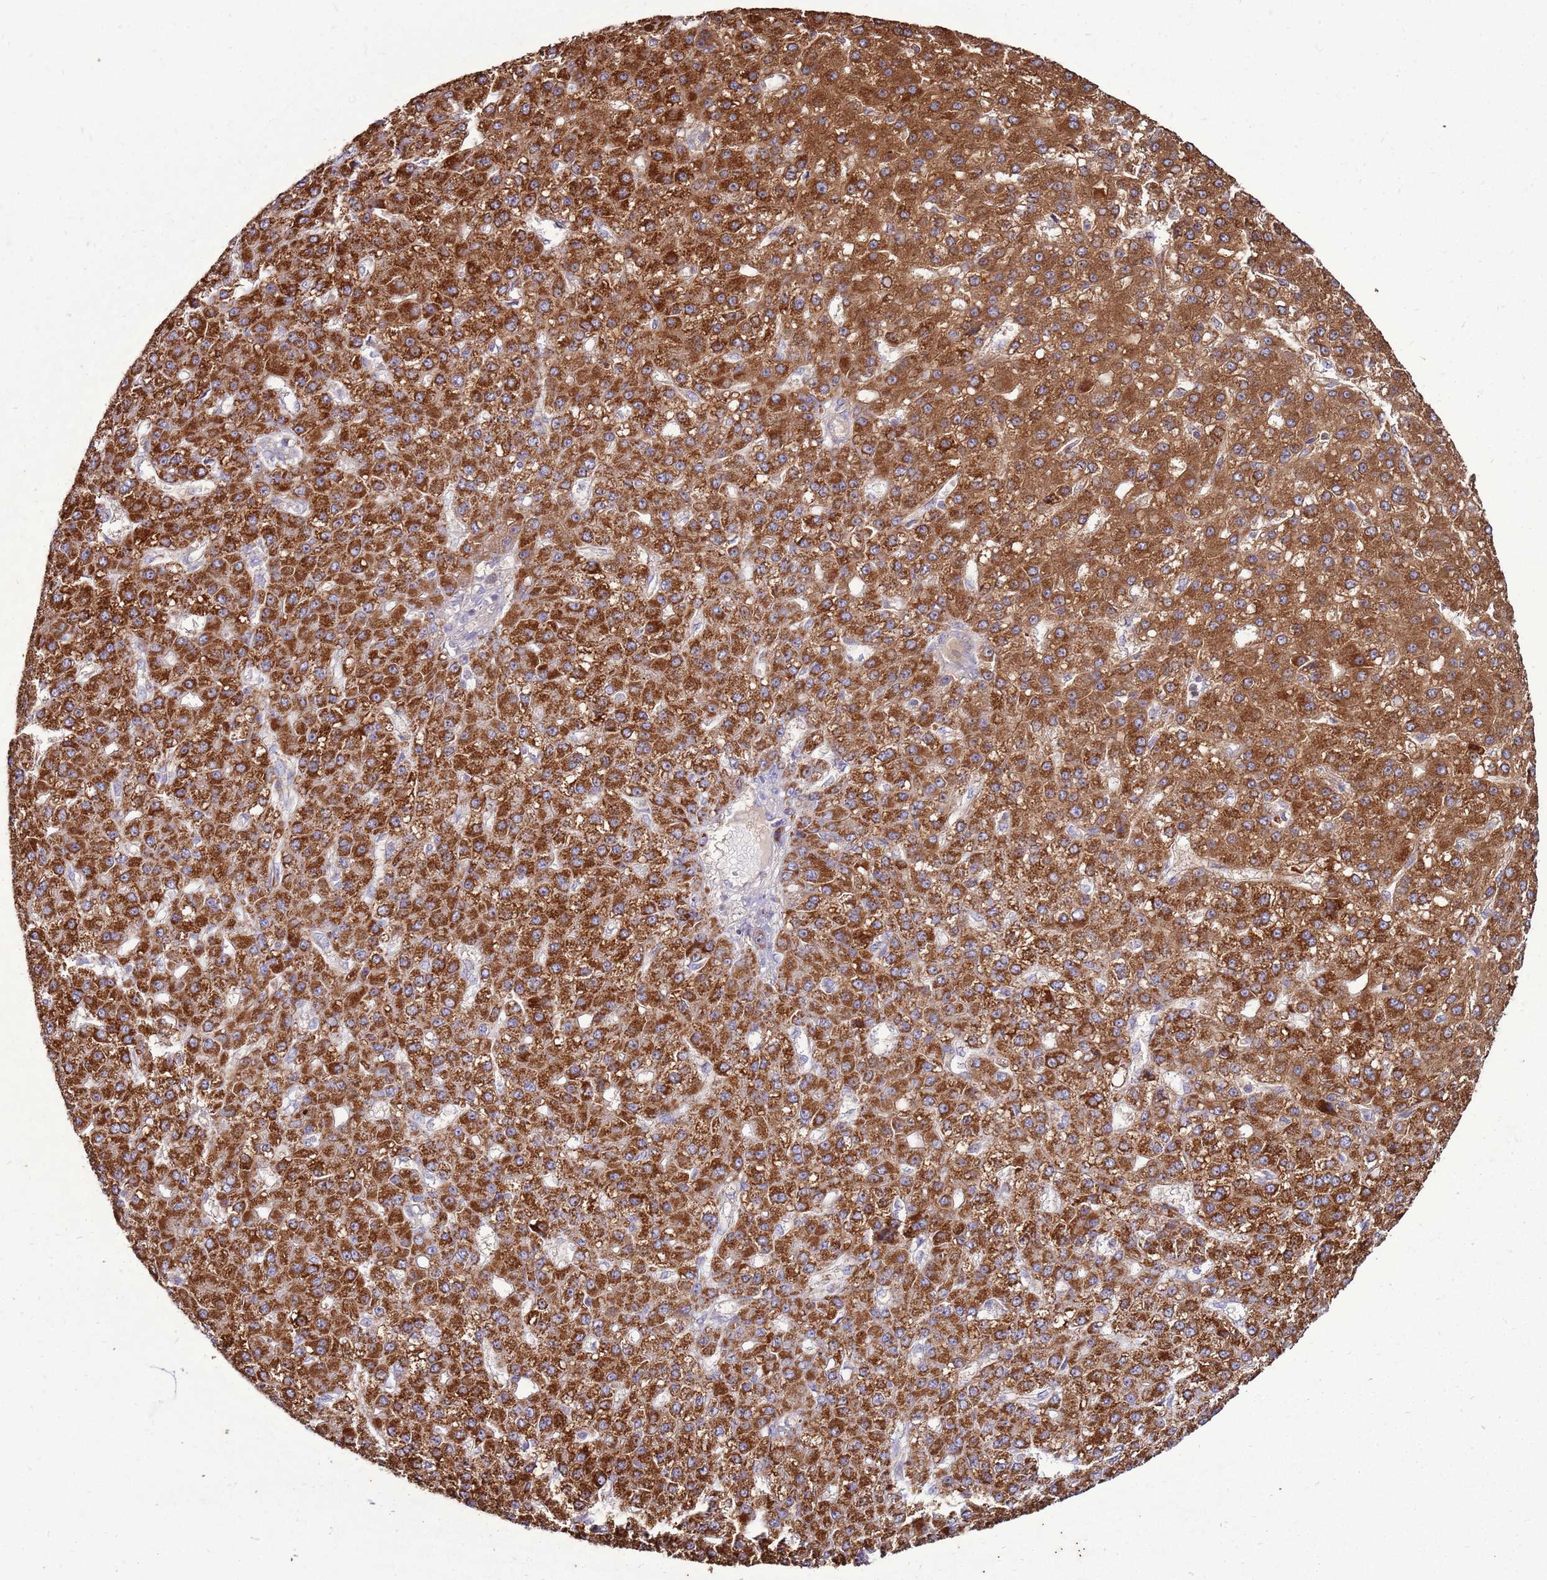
{"staining": {"intensity": "strong", "quantity": ">75%", "location": "cytoplasmic/membranous"}, "tissue": "liver cancer", "cell_type": "Tumor cells", "image_type": "cancer", "snomed": [{"axis": "morphology", "description": "Carcinoma, Hepatocellular, NOS"}, {"axis": "topography", "description": "Liver"}], "caption": "About >75% of tumor cells in human liver hepatocellular carcinoma show strong cytoplasmic/membranous protein positivity as visualized by brown immunohistochemical staining.", "gene": "TRAPPC4", "patient": {"sex": "male", "age": 67}}